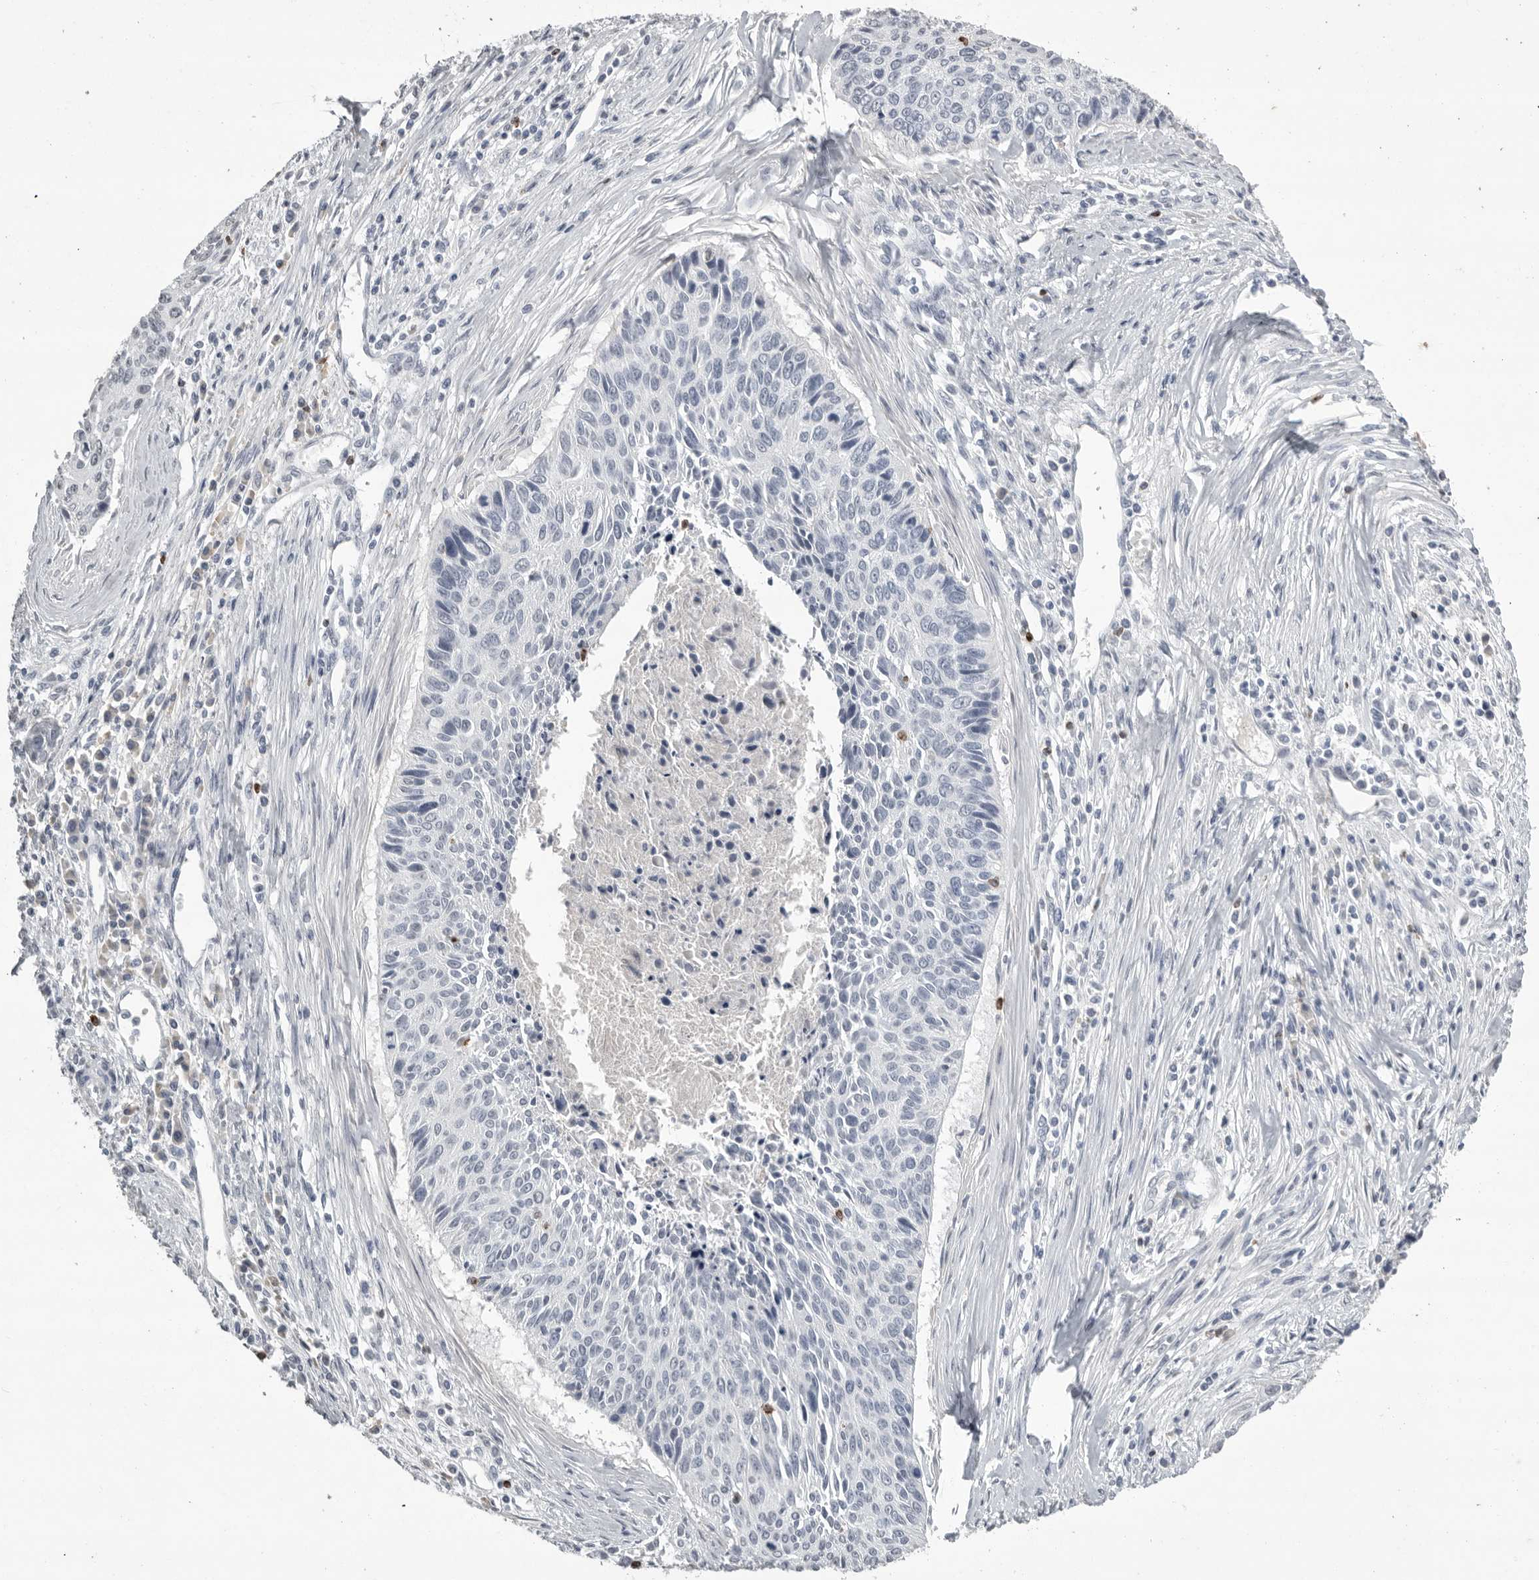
{"staining": {"intensity": "negative", "quantity": "none", "location": "none"}, "tissue": "cervical cancer", "cell_type": "Tumor cells", "image_type": "cancer", "snomed": [{"axis": "morphology", "description": "Squamous cell carcinoma, NOS"}, {"axis": "topography", "description": "Cervix"}], "caption": "Image shows no significant protein staining in tumor cells of cervical squamous cell carcinoma. The staining is performed using DAB brown chromogen with nuclei counter-stained in using hematoxylin.", "gene": "GNLY", "patient": {"sex": "female", "age": 55}}